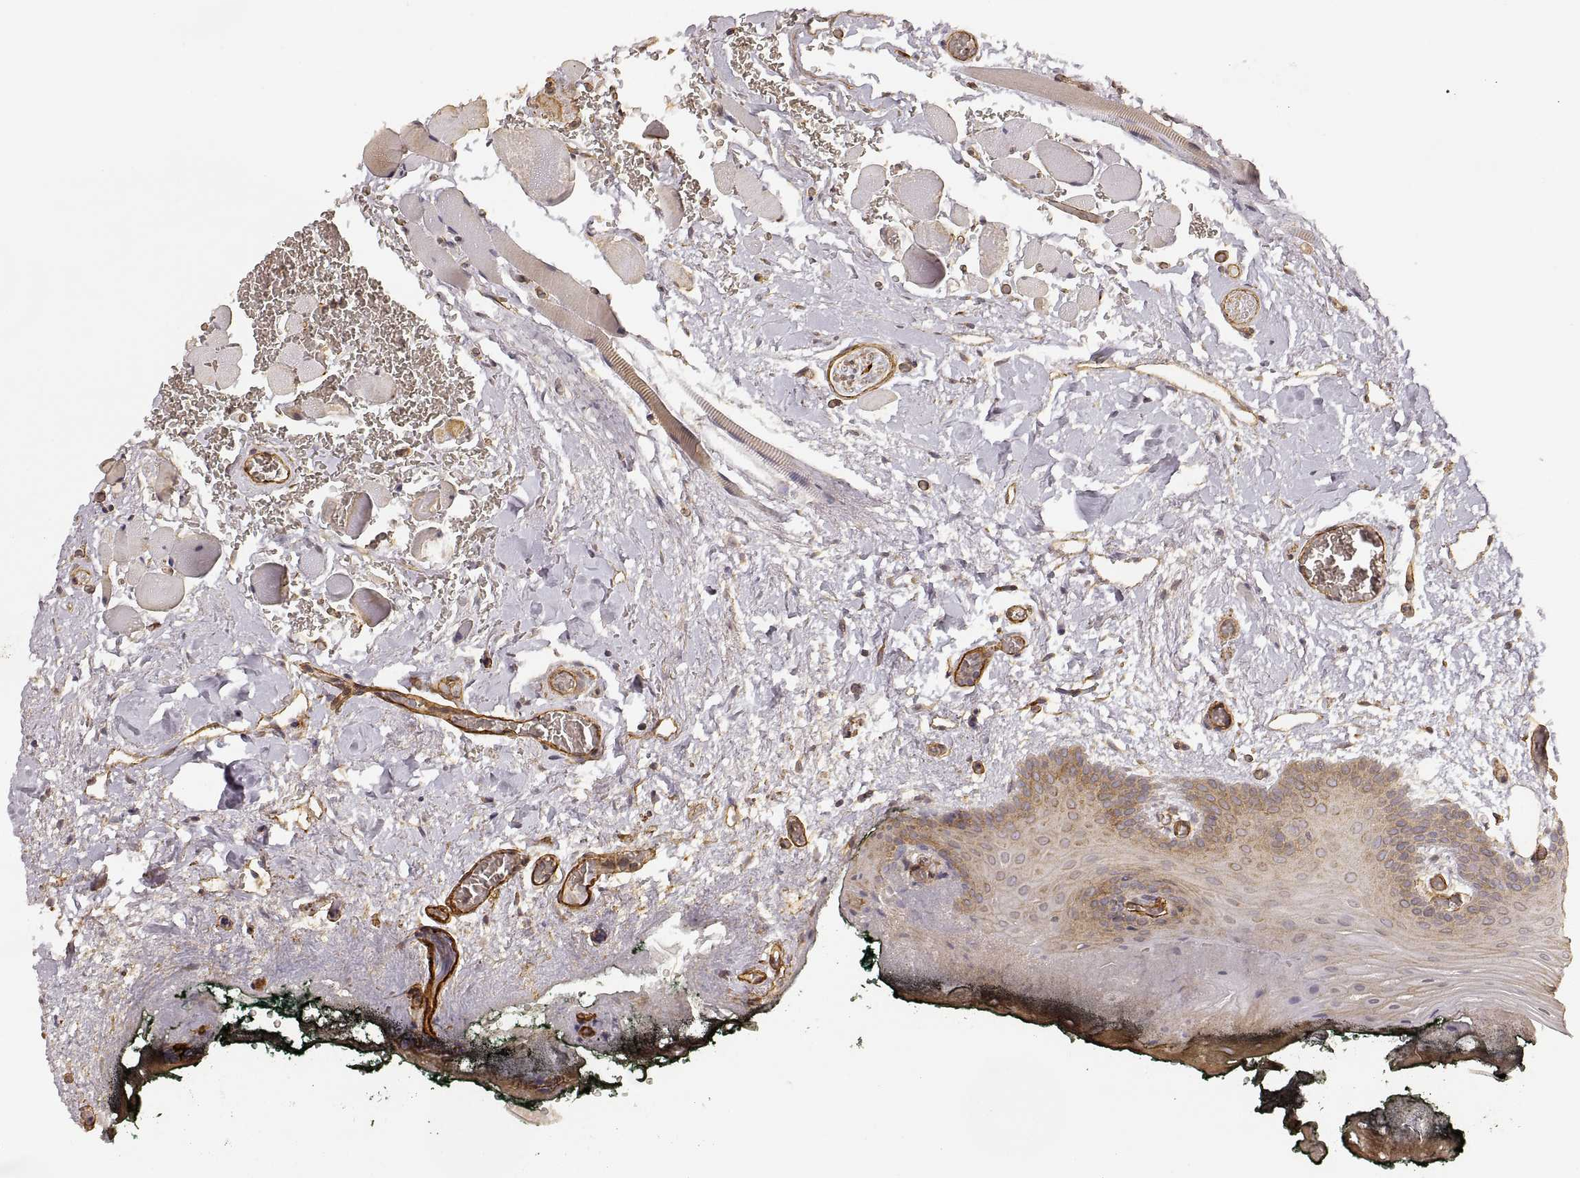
{"staining": {"intensity": "moderate", "quantity": ">75%", "location": "cytoplasmic/membranous"}, "tissue": "oral mucosa", "cell_type": "Squamous epithelial cells", "image_type": "normal", "snomed": [{"axis": "morphology", "description": "Normal tissue, NOS"}, {"axis": "topography", "description": "Oral tissue"}, {"axis": "topography", "description": "Head-Neck"}], "caption": "Brown immunohistochemical staining in unremarkable human oral mucosa demonstrates moderate cytoplasmic/membranous expression in approximately >75% of squamous epithelial cells.", "gene": "LAMA4", "patient": {"sex": "male", "age": 65}}